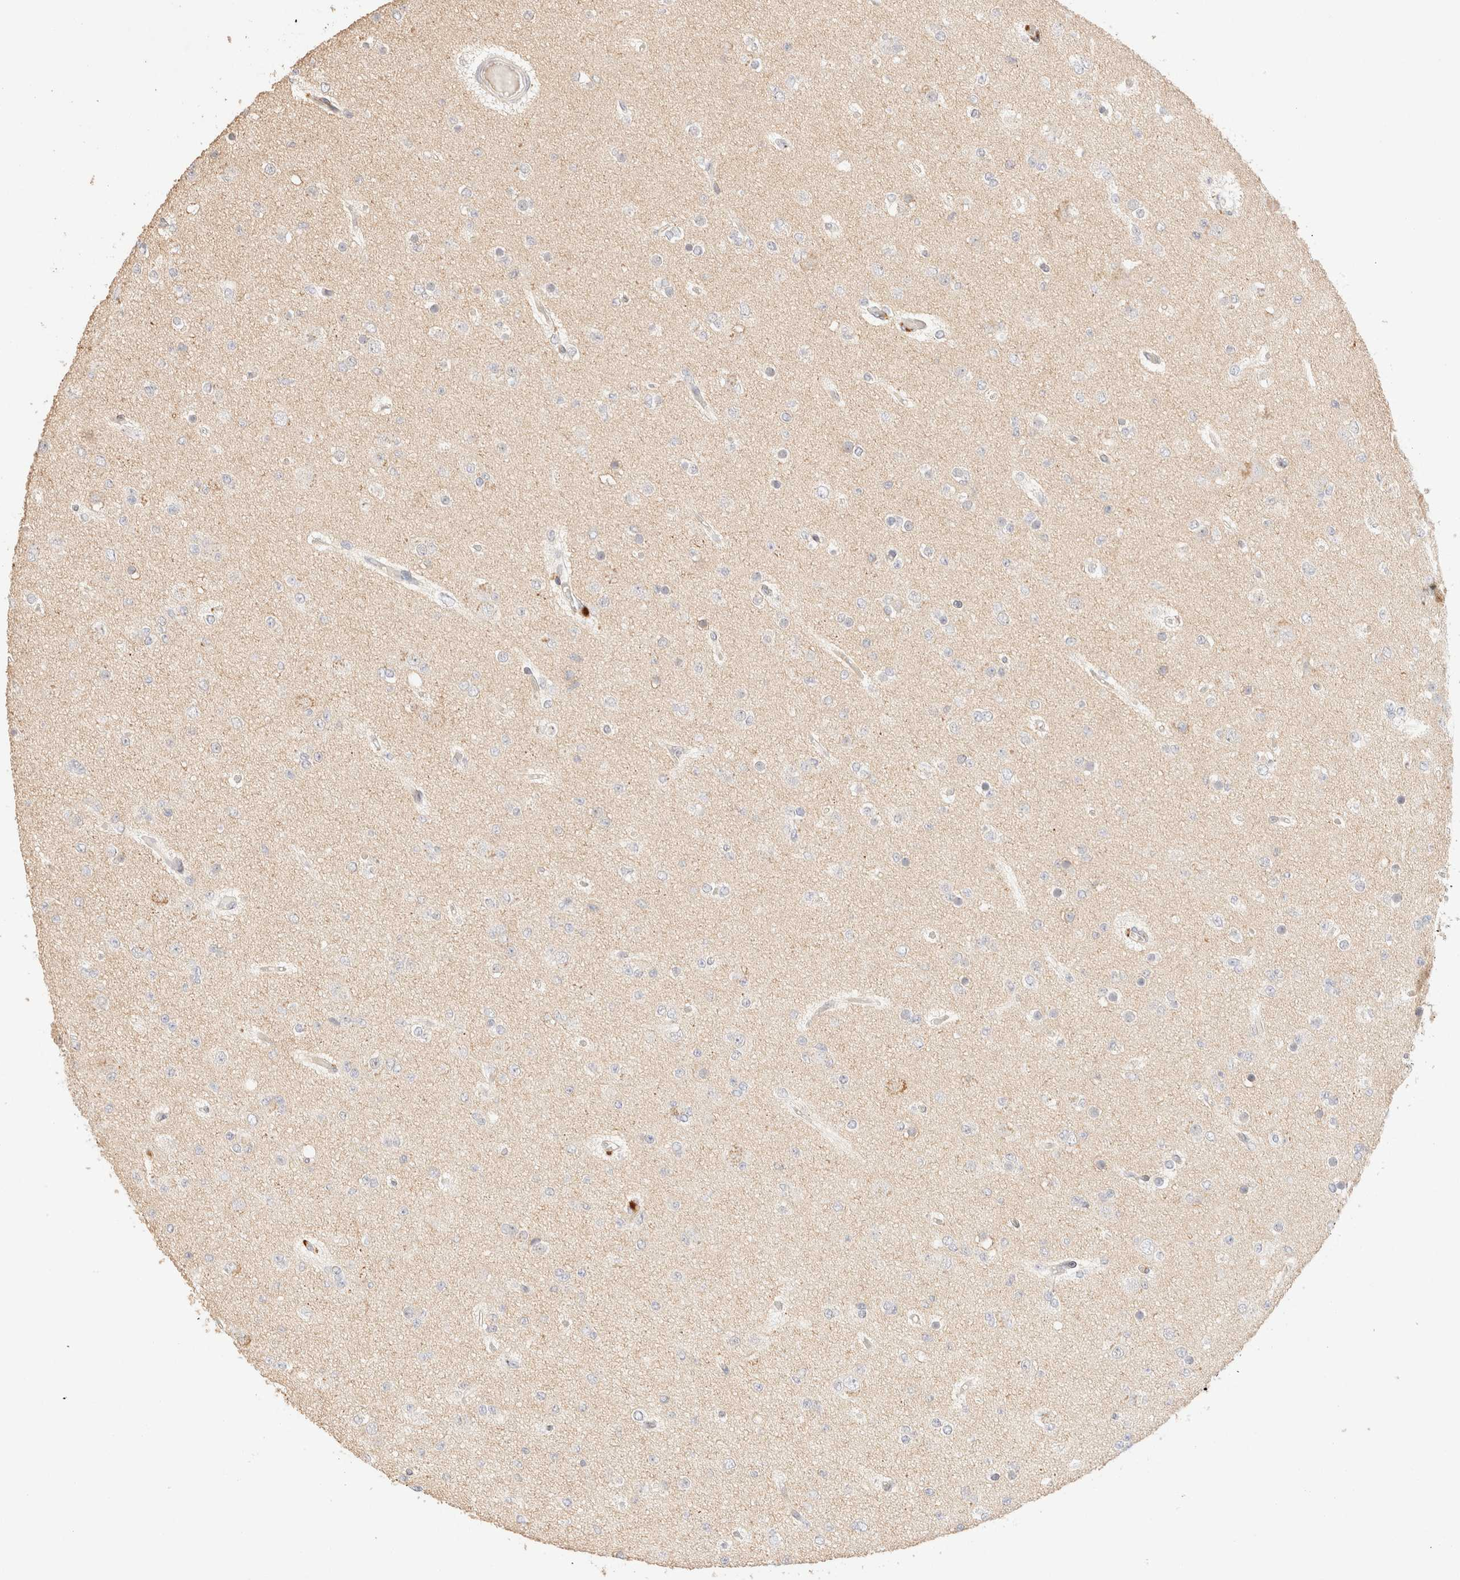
{"staining": {"intensity": "negative", "quantity": "none", "location": "none"}, "tissue": "glioma", "cell_type": "Tumor cells", "image_type": "cancer", "snomed": [{"axis": "morphology", "description": "Glioma, malignant, Low grade"}, {"axis": "topography", "description": "Brain"}], "caption": "Immunohistochemistry of glioma displays no positivity in tumor cells.", "gene": "SNTB1", "patient": {"sex": "female", "age": 22}}